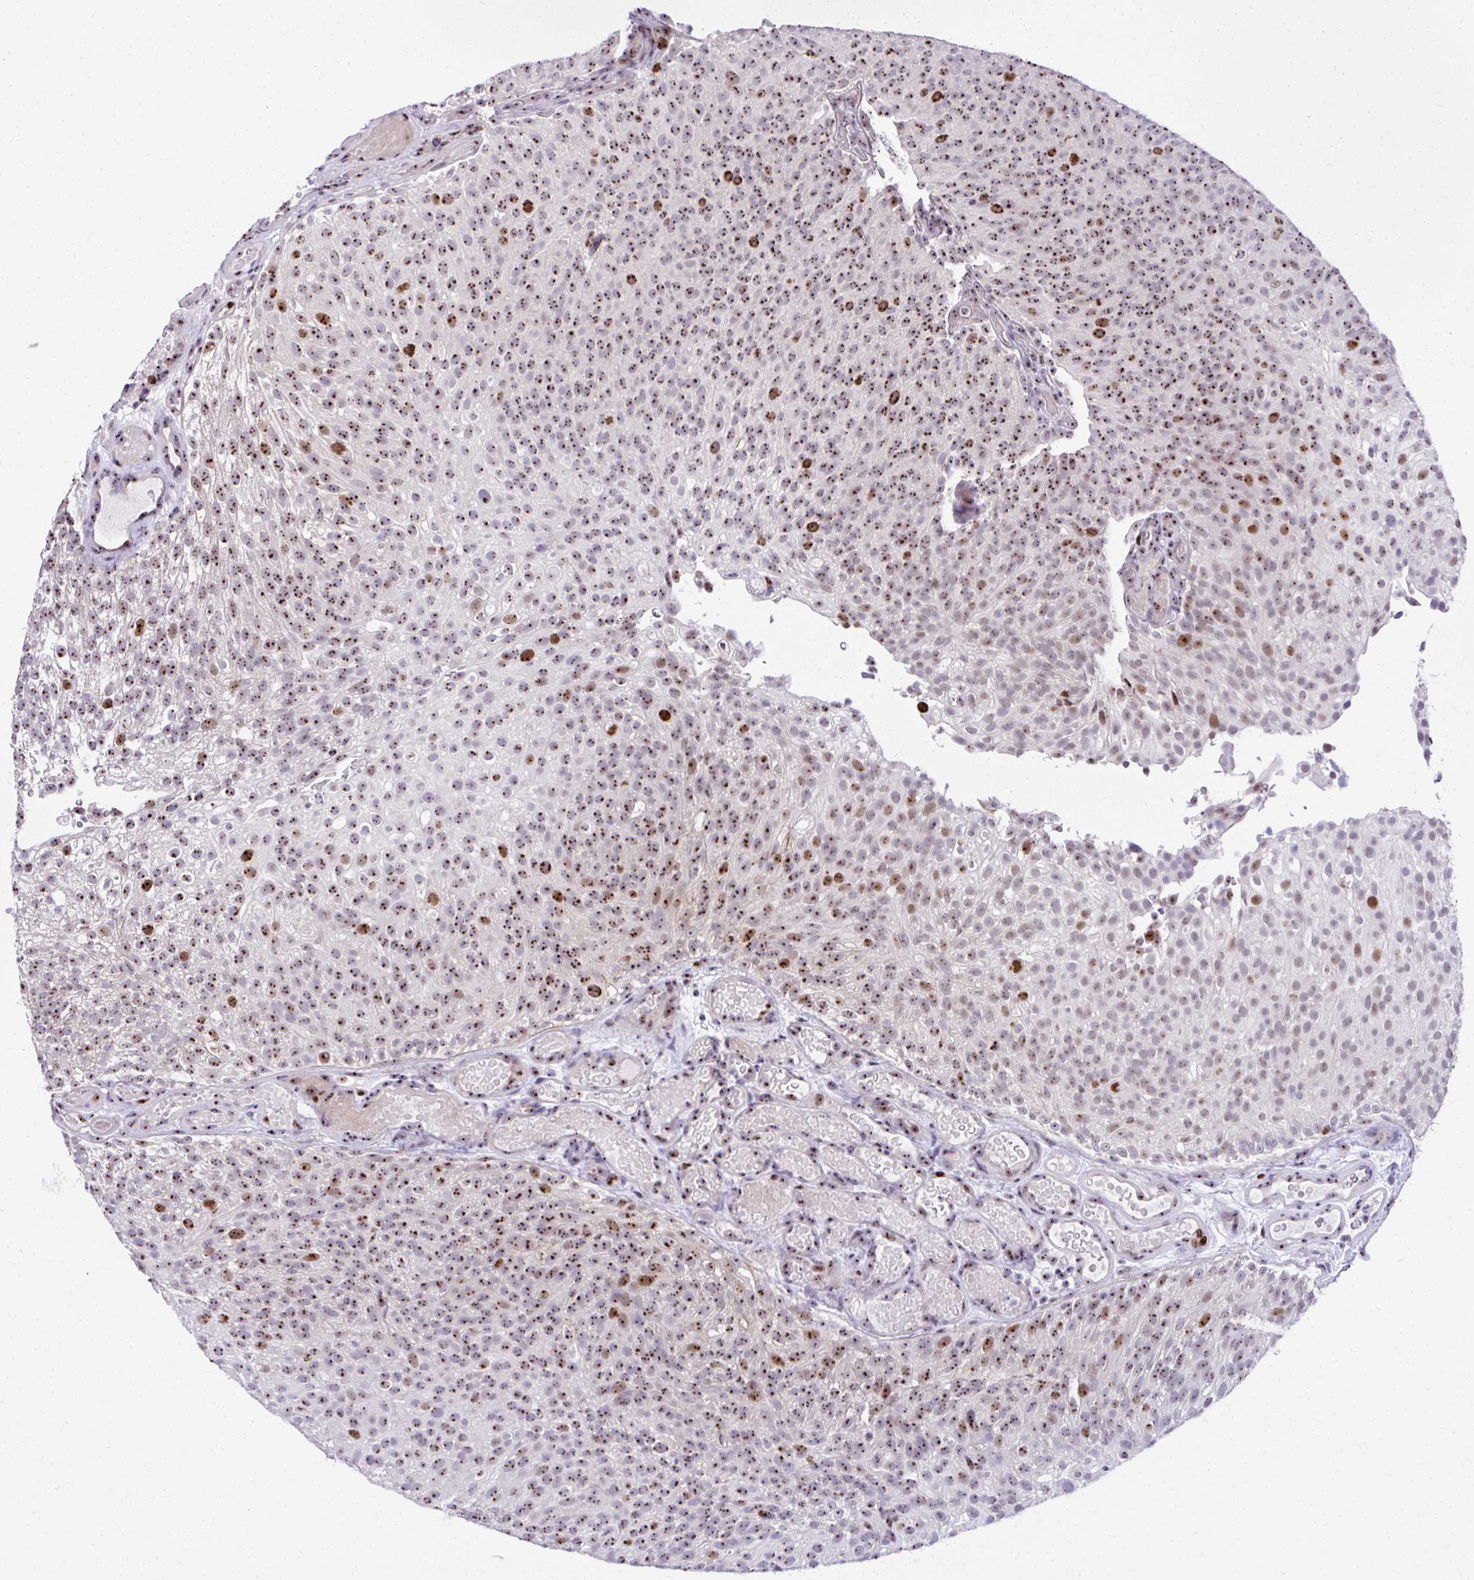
{"staining": {"intensity": "strong", "quantity": "25%-75%", "location": "nuclear"}, "tissue": "urothelial cancer", "cell_type": "Tumor cells", "image_type": "cancer", "snomed": [{"axis": "morphology", "description": "Urothelial carcinoma, Low grade"}, {"axis": "topography", "description": "Urinary bladder"}], "caption": "This photomicrograph displays IHC staining of human urothelial cancer, with high strong nuclear expression in approximately 25%-75% of tumor cells.", "gene": "CEP72", "patient": {"sex": "male", "age": 78}}